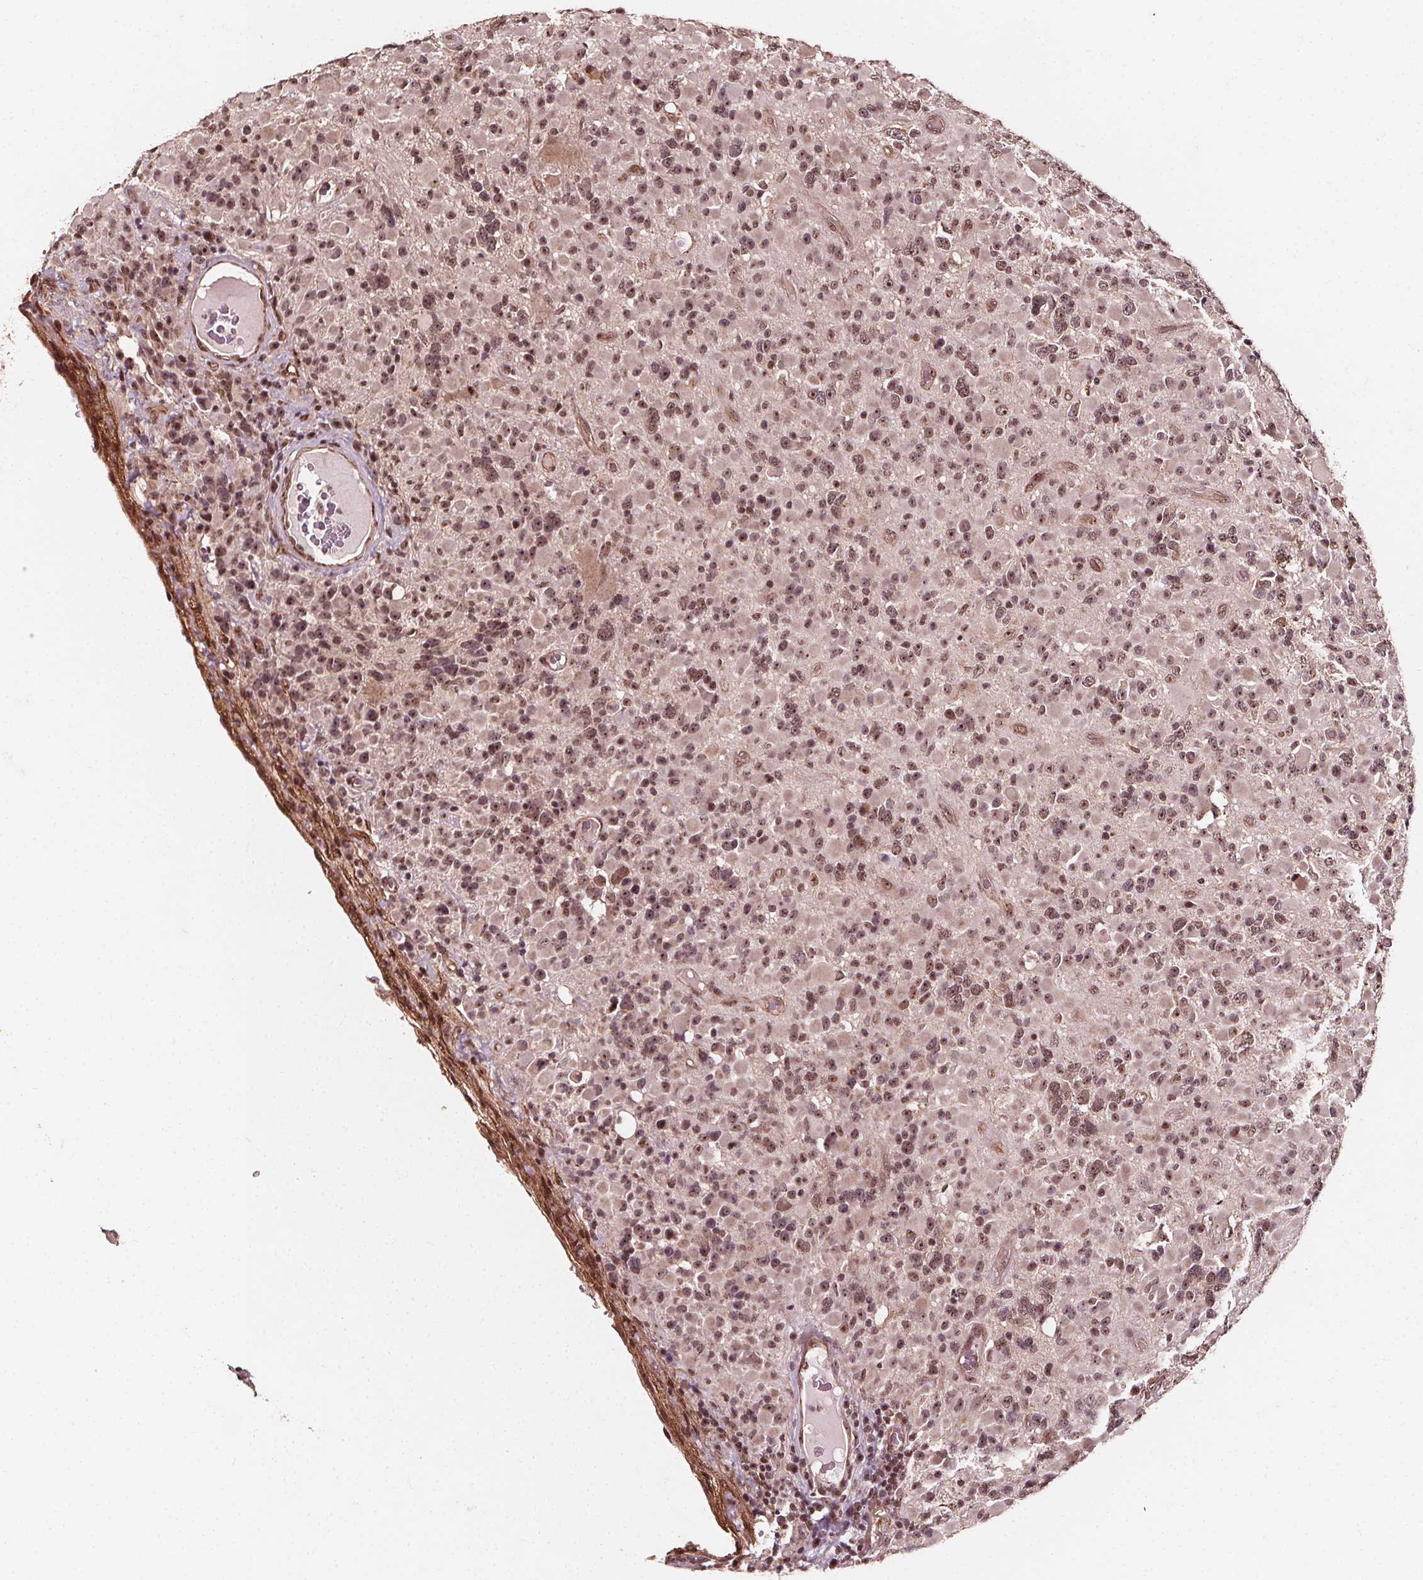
{"staining": {"intensity": "moderate", "quantity": ">75%", "location": "nuclear"}, "tissue": "glioma", "cell_type": "Tumor cells", "image_type": "cancer", "snomed": [{"axis": "morphology", "description": "Glioma, malignant, High grade"}, {"axis": "topography", "description": "Brain"}], "caption": "An immunohistochemistry (IHC) micrograph of tumor tissue is shown. Protein staining in brown shows moderate nuclear positivity in malignant high-grade glioma within tumor cells.", "gene": "EXOSC9", "patient": {"sex": "female", "age": 40}}